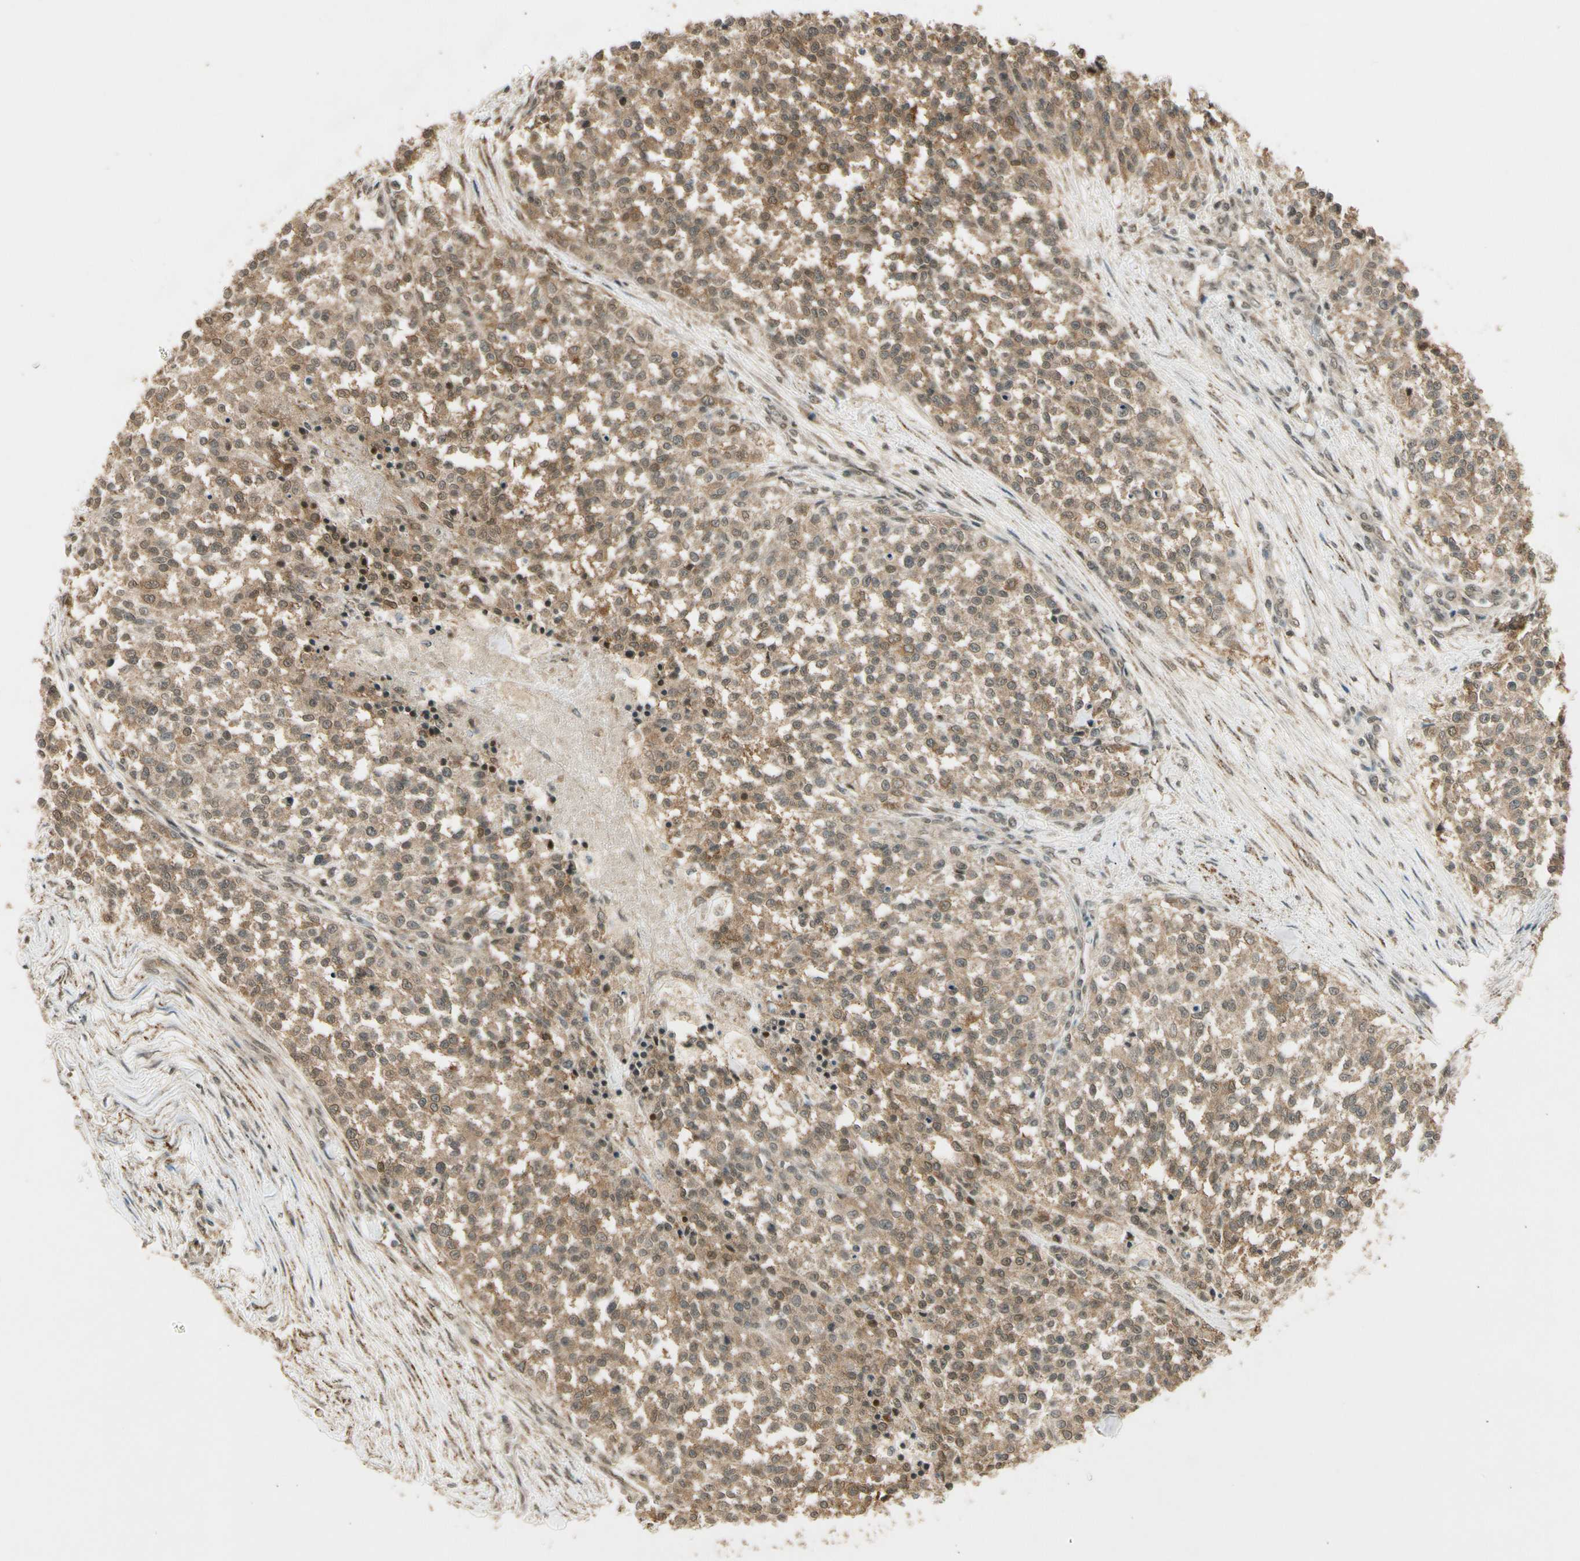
{"staining": {"intensity": "weak", "quantity": ">75%", "location": "cytoplasmic/membranous"}, "tissue": "testis cancer", "cell_type": "Tumor cells", "image_type": "cancer", "snomed": [{"axis": "morphology", "description": "Seminoma, NOS"}, {"axis": "topography", "description": "Testis"}], "caption": "The image displays immunohistochemical staining of testis cancer (seminoma). There is weak cytoplasmic/membranous expression is appreciated in approximately >75% of tumor cells.", "gene": "ZNF135", "patient": {"sex": "male", "age": 59}}